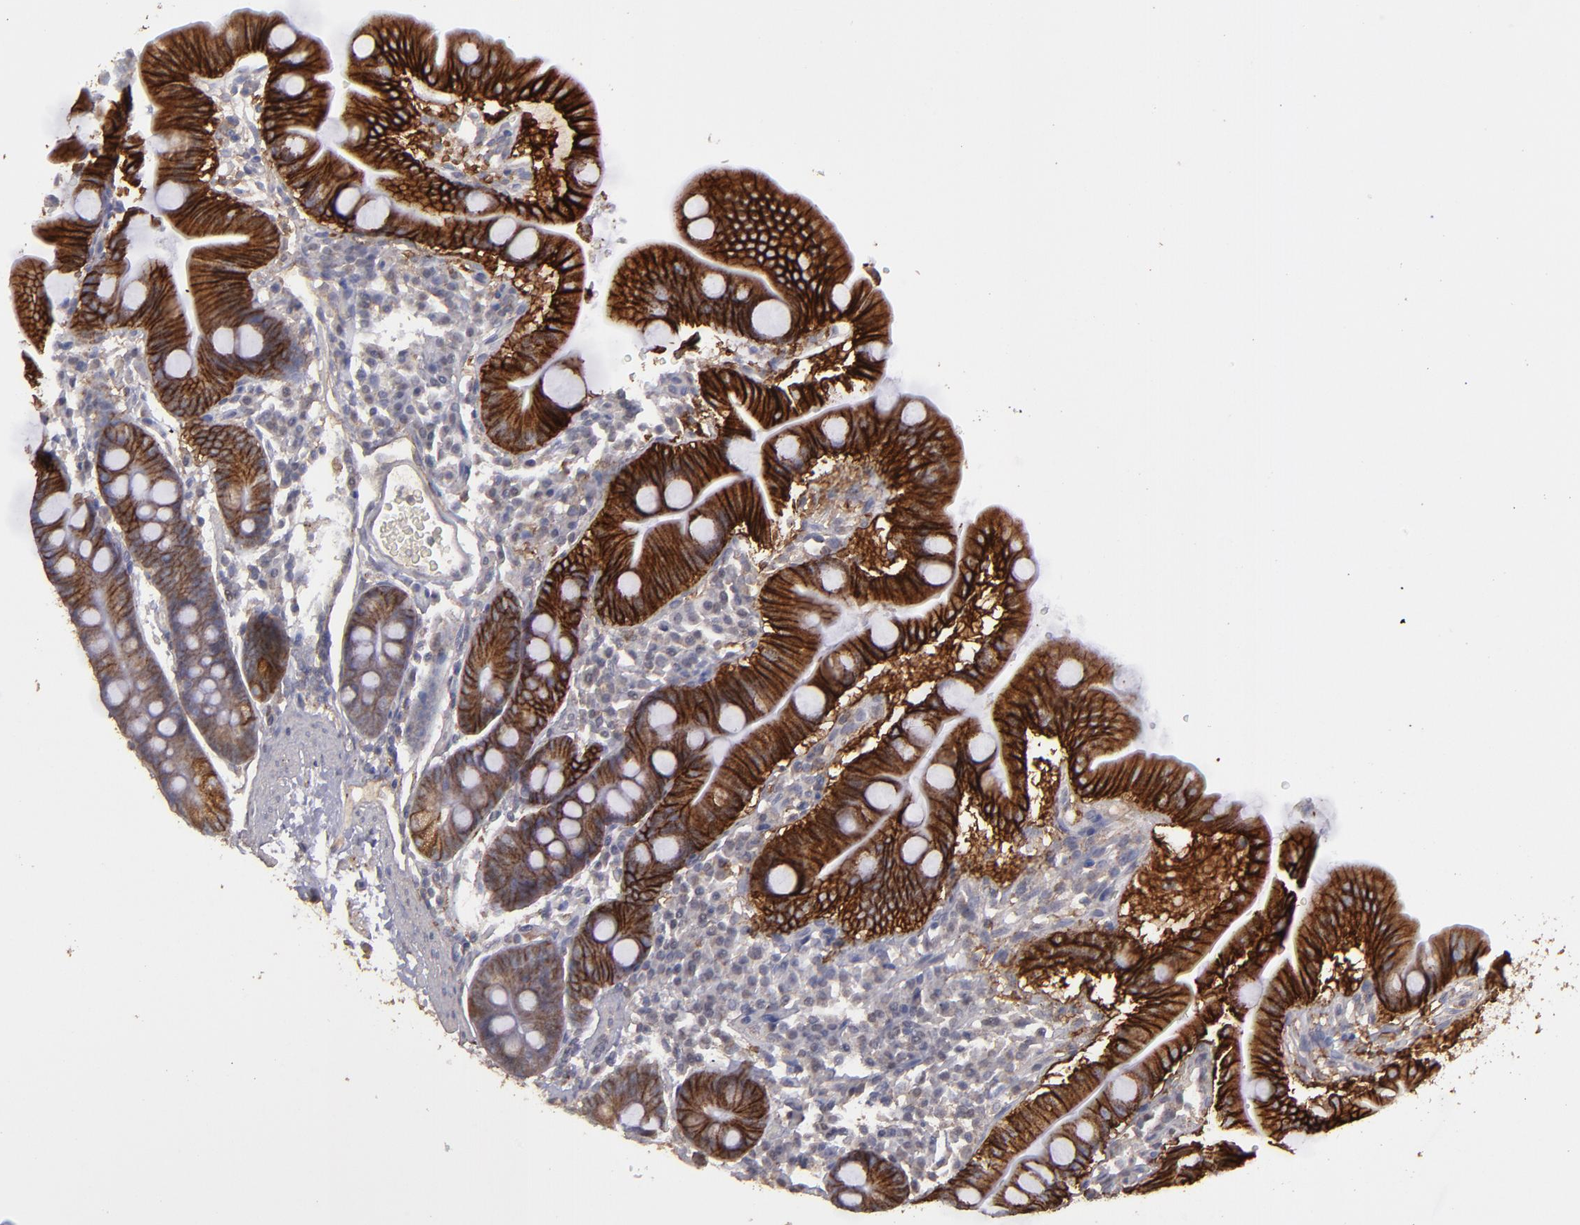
{"staining": {"intensity": "strong", "quantity": ">75%", "location": "cytoplasmic/membranous"}, "tissue": "duodenum", "cell_type": "Glandular cells", "image_type": "normal", "snomed": [{"axis": "morphology", "description": "Normal tissue, NOS"}, {"axis": "topography", "description": "Duodenum"}], "caption": "Immunohistochemistry of benign duodenum demonstrates high levels of strong cytoplasmic/membranous positivity in about >75% of glandular cells.", "gene": "FAT1", "patient": {"sex": "male", "age": 50}}